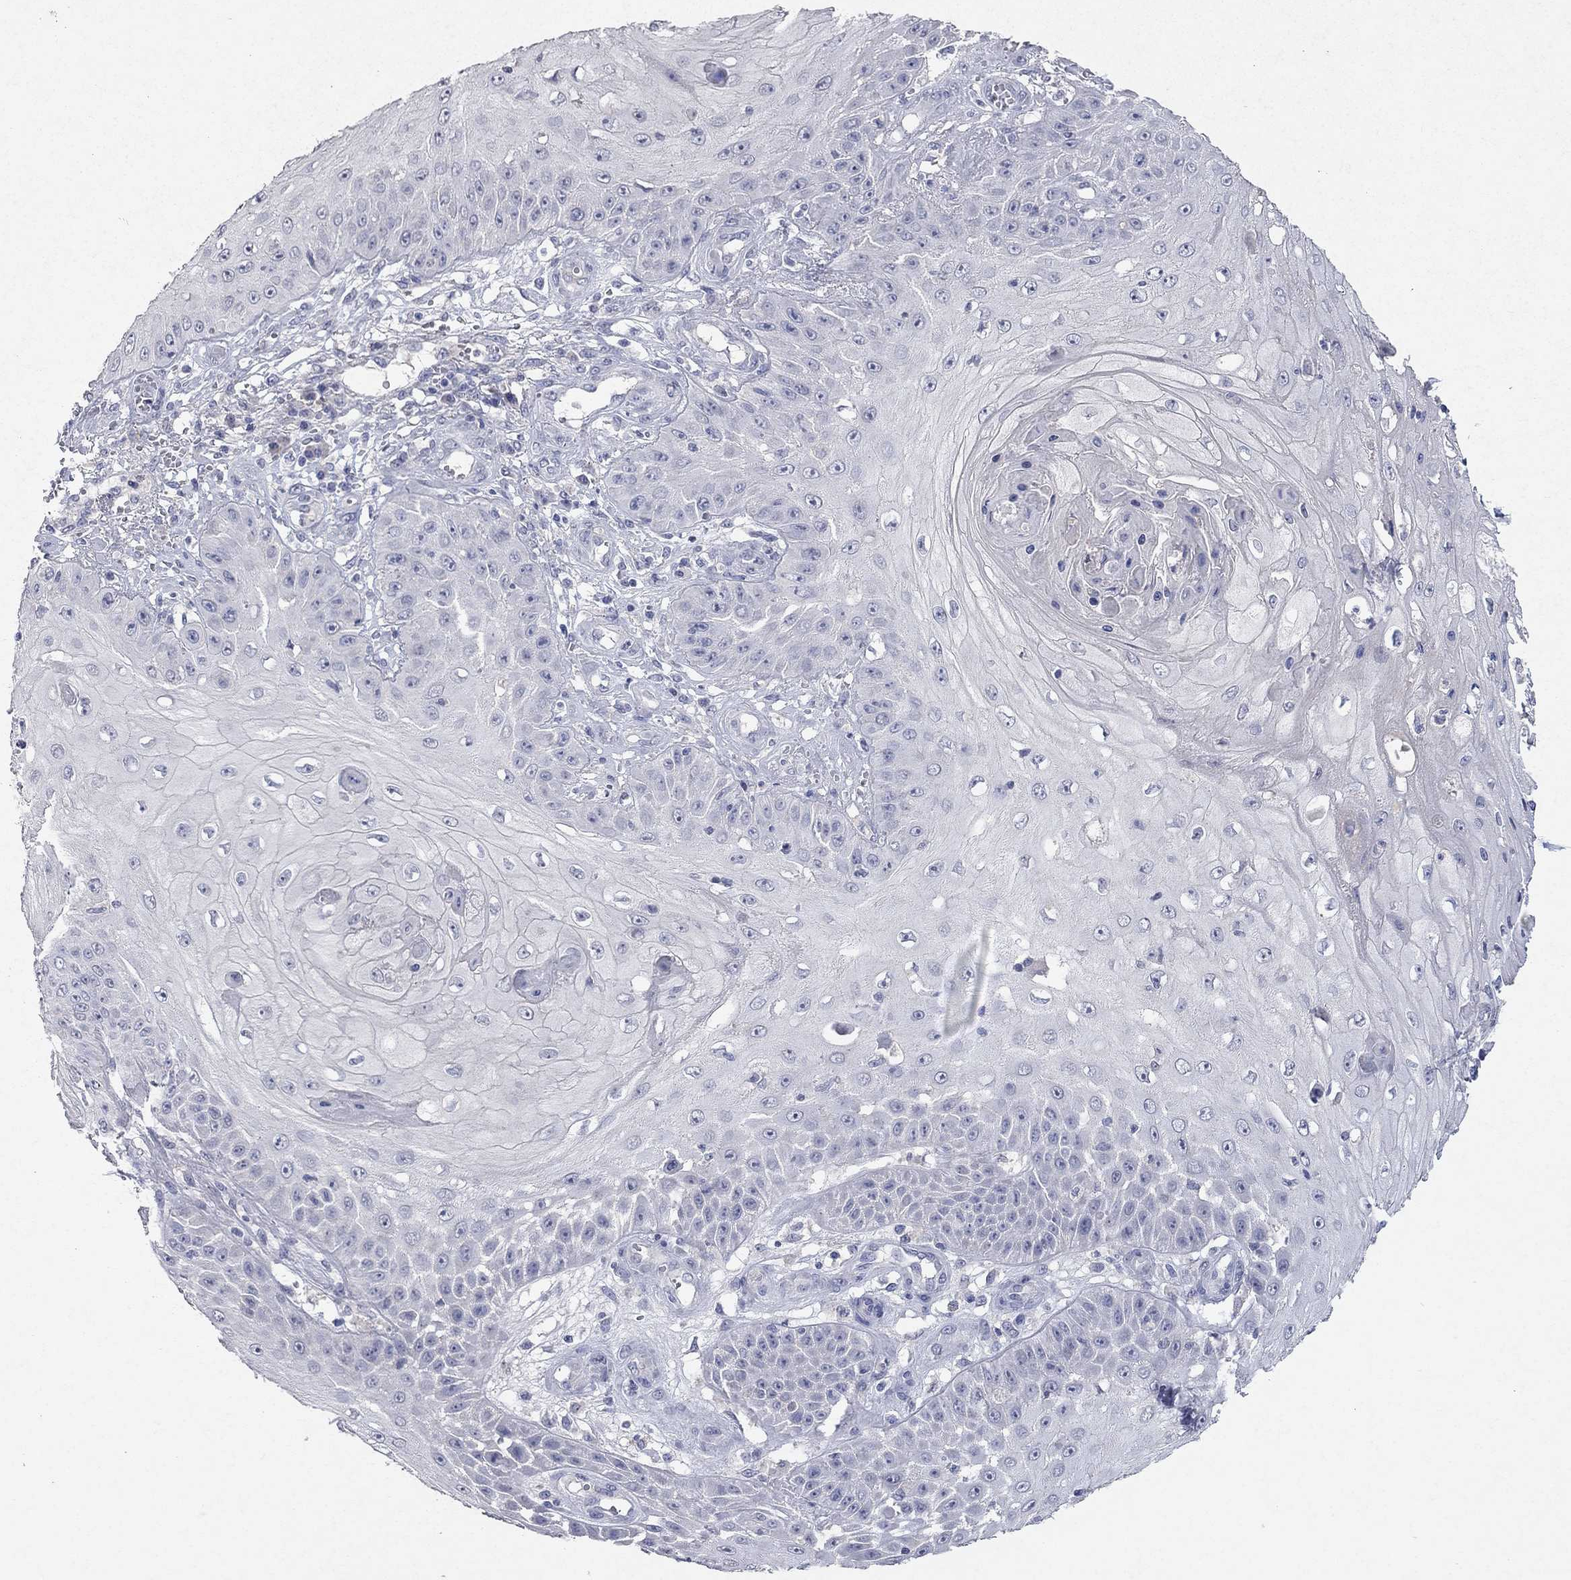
{"staining": {"intensity": "negative", "quantity": "none", "location": "none"}, "tissue": "skin cancer", "cell_type": "Tumor cells", "image_type": "cancer", "snomed": [{"axis": "morphology", "description": "Squamous cell carcinoma, NOS"}, {"axis": "topography", "description": "Skin"}], "caption": "High power microscopy histopathology image of an immunohistochemistry histopathology image of skin squamous cell carcinoma, revealing no significant expression in tumor cells.", "gene": "MMP13", "patient": {"sex": "male", "age": 70}}